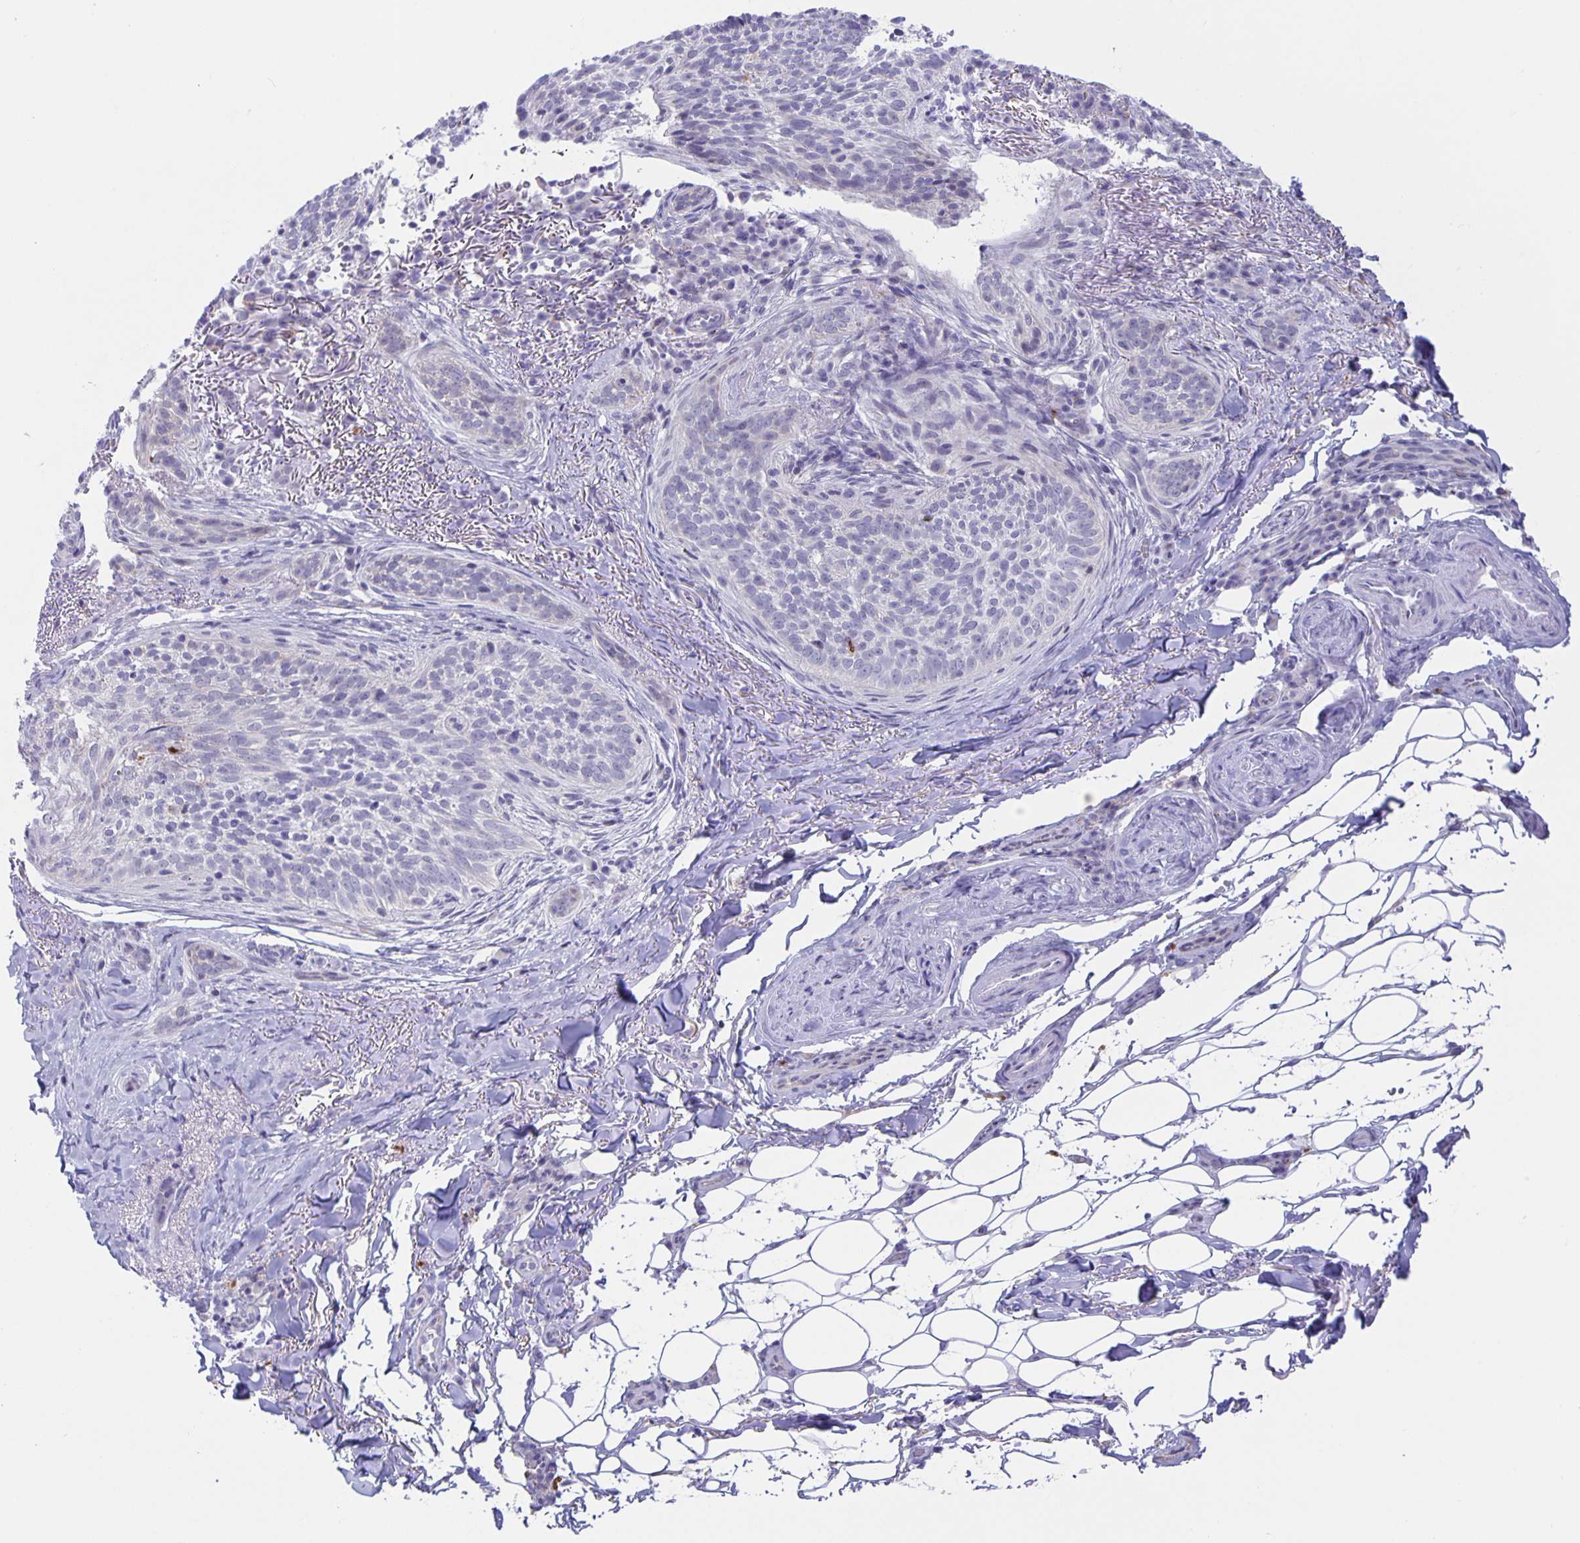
{"staining": {"intensity": "negative", "quantity": "none", "location": "none"}, "tissue": "skin cancer", "cell_type": "Tumor cells", "image_type": "cancer", "snomed": [{"axis": "morphology", "description": "Basal cell carcinoma"}, {"axis": "topography", "description": "Skin"}, {"axis": "topography", "description": "Skin of head"}], "caption": "Skin cancer stained for a protein using immunohistochemistry (IHC) displays no expression tumor cells.", "gene": "LIPA", "patient": {"sex": "male", "age": 62}}